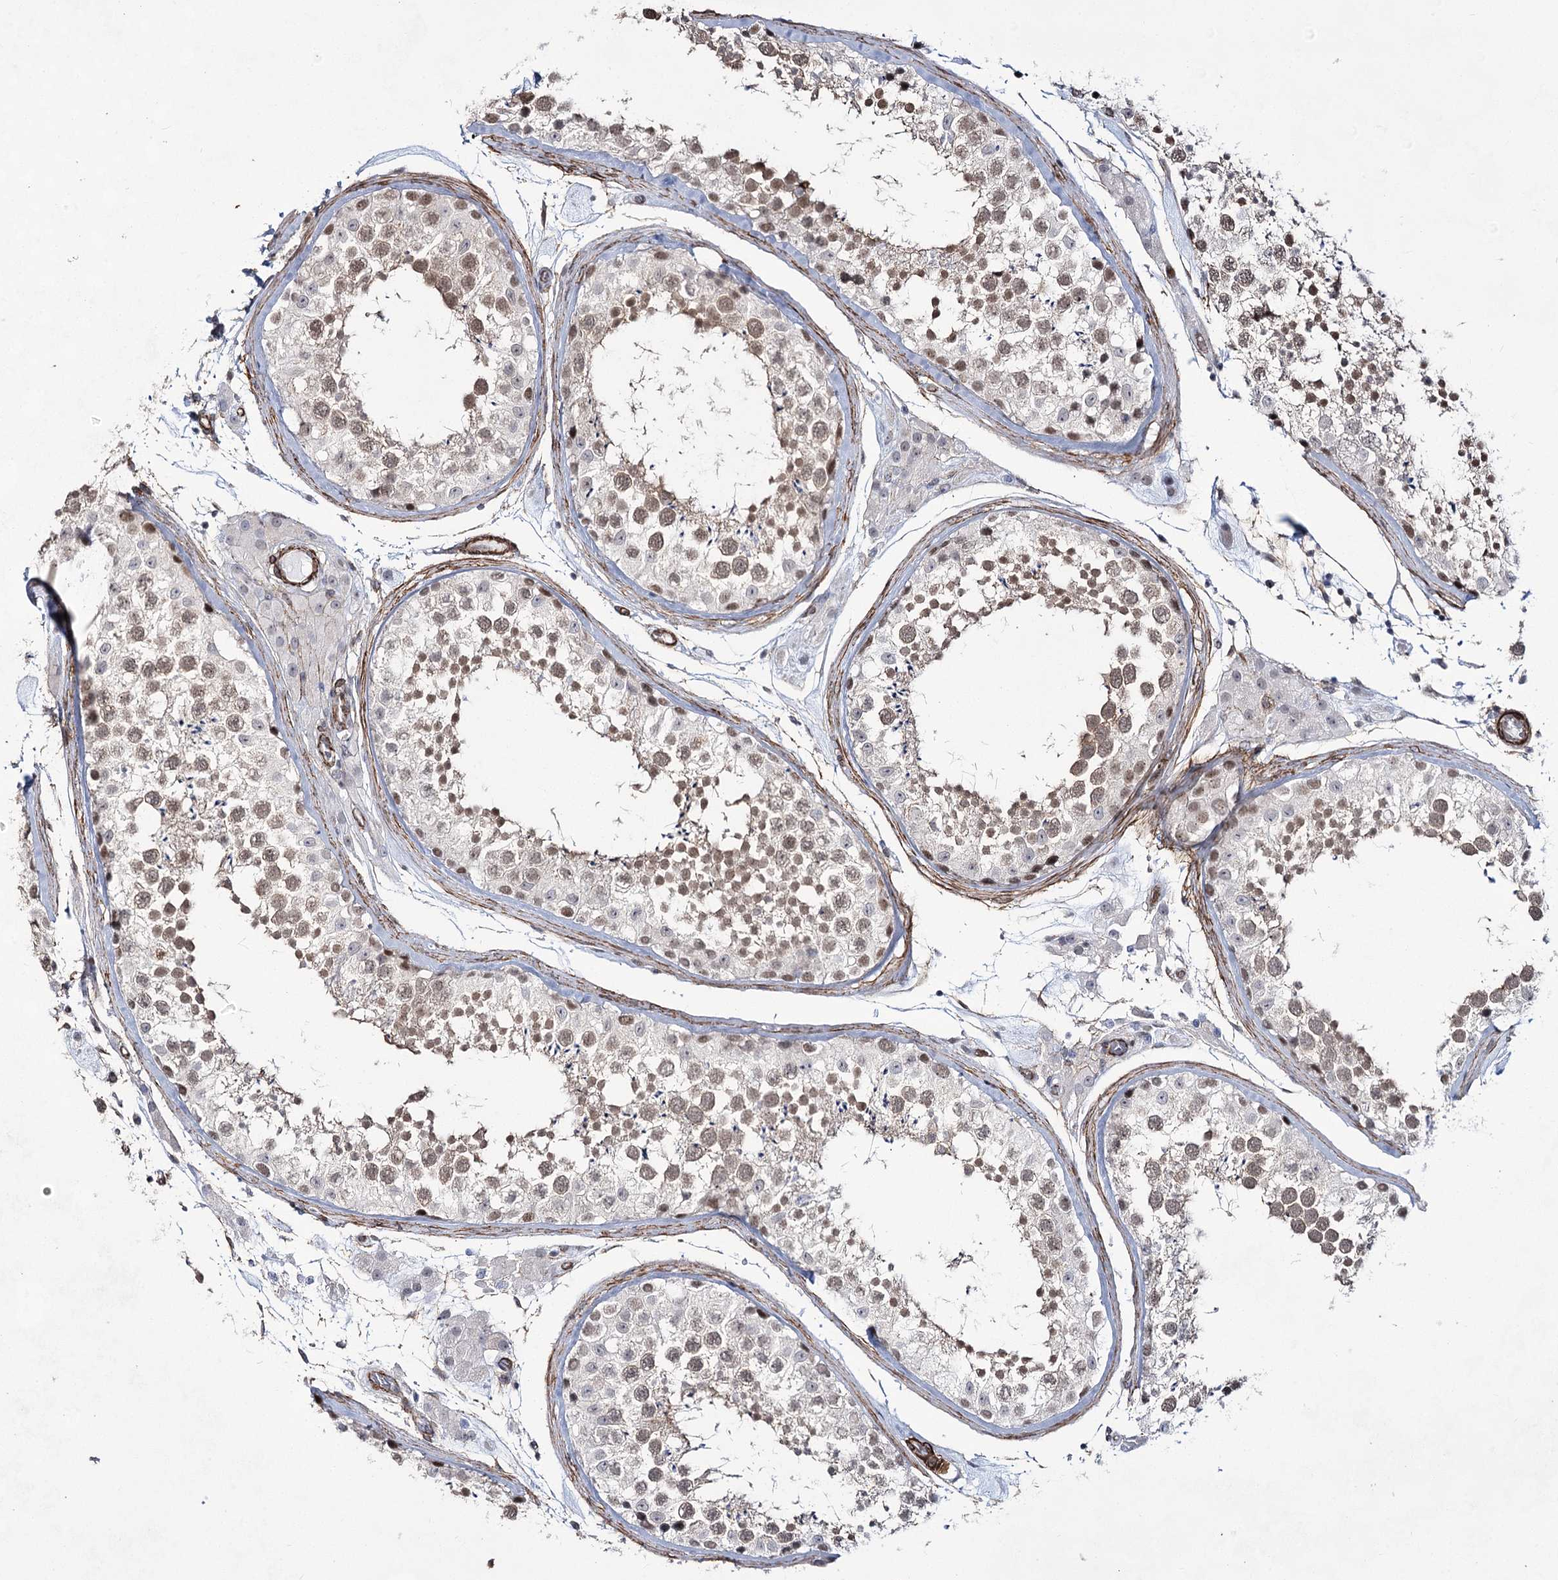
{"staining": {"intensity": "weak", "quantity": "25%-75%", "location": "cytoplasmic/membranous,nuclear"}, "tissue": "testis", "cell_type": "Cells in seminiferous ducts", "image_type": "normal", "snomed": [{"axis": "morphology", "description": "Normal tissue, NOS"}, {"axis": "topography", "description": "Testis"}], "caption": "High-power microscopy captured an immunohistochemistry histopathology image of unremarkable testis, revealing weak cytoplasmic/membranous,nuclear positivity in about 25%-75% of cells in seminiferous ducts. Using DAB (3,3'-diaminobenzidine) (brown) and hematoxylin (blue) stains, captured at high magnification using brightfield microscopy.", "gene": "CWF19L1", "patient": {"sex": "male", "age": 46}}